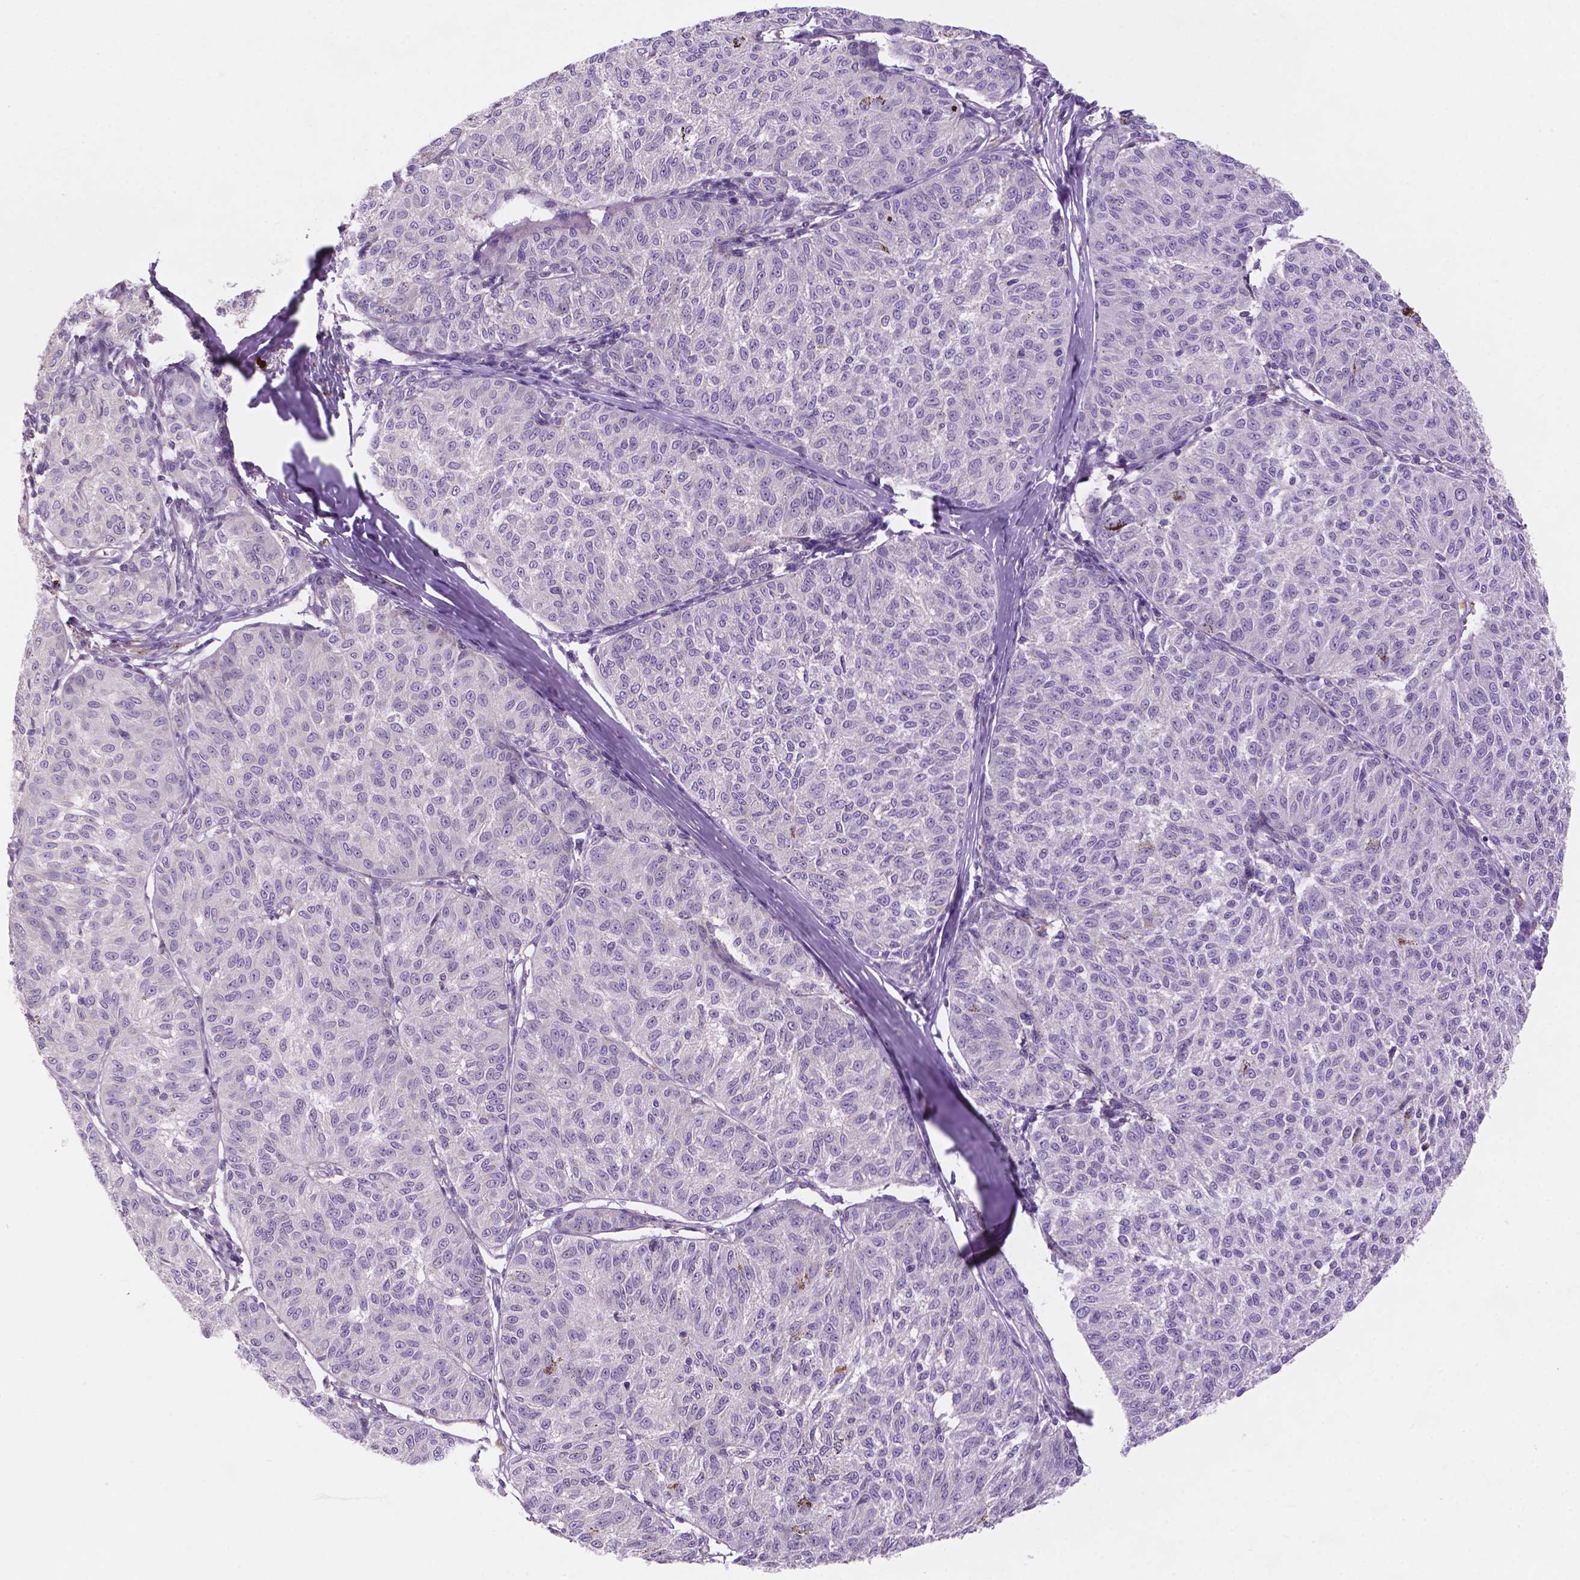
{"staining": {"intensity": "negative", "quantity": "none", "location": "none"}, "tissue": "melanoma", "cell_type": "Tumor cells", "image_type": "cancer", "snomed": [{"axis": "morphology", "description": "Malignant melanoma, NOS"}, {"axis": "topography", "description": "Skin"}], "caption": "Human melanoma stained for a protein using immunohistochemistry (IHC) displays no staining in tumor cells.", "gene": "FAM50B", "patient": {"sex": "female", "age": 72}}